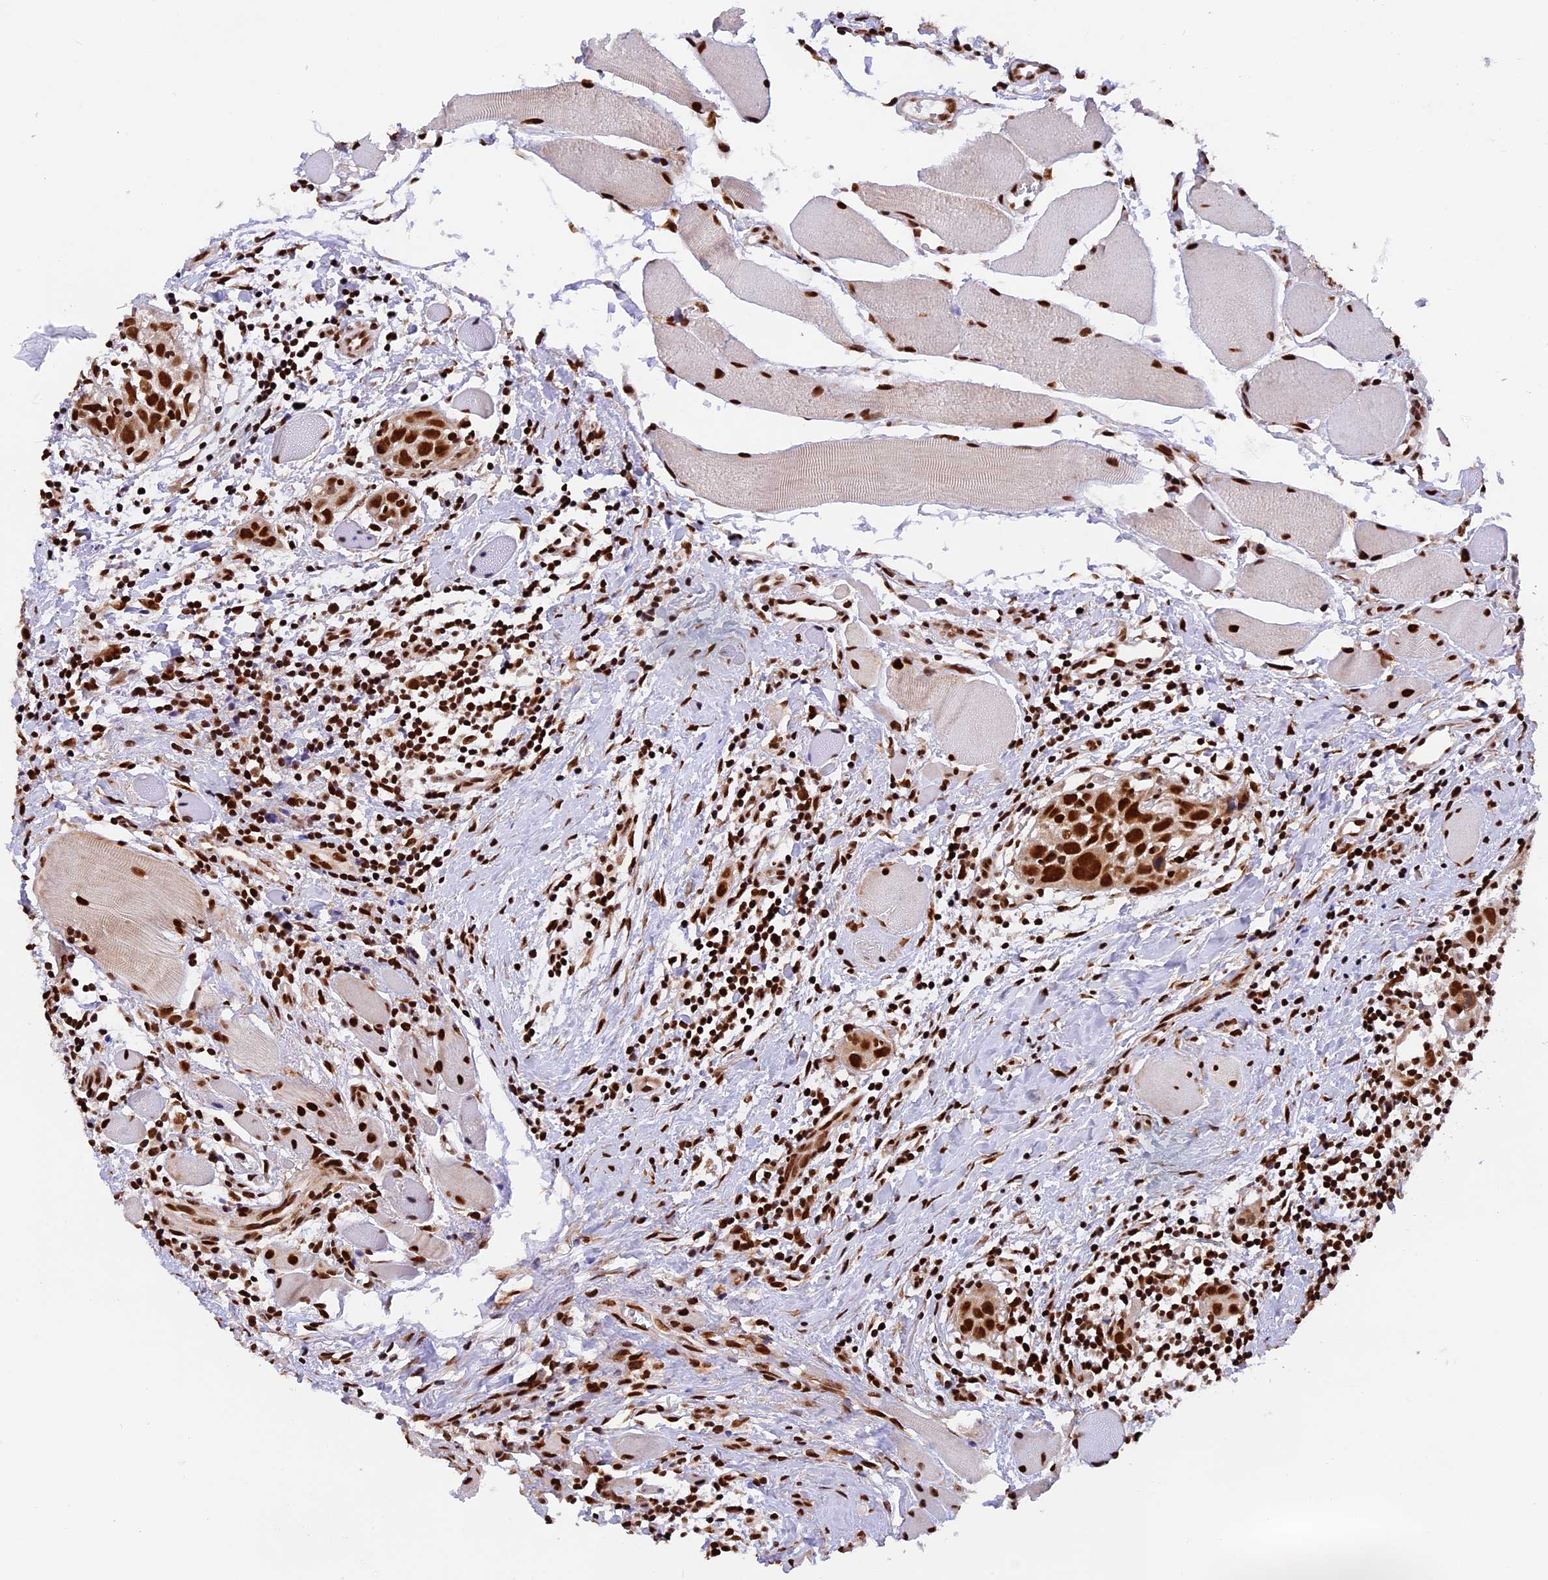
{"staining": {"intensity": "strong", "quantity": ">75%", "location": "nuclear"}, "tissue": "head and neck cancer", "cell_type": "Tumor cells", "image_type": "cancer", "snomed": [{"axis": "morphology", "description": "Squamous cell carcinoma, NOS"}, {"axis": "topography", "description": "Oral tissue"}, {"axis": "topography", "description": "Head-Neck"}], "caption": "Immunohistochemical staining of human head and neck cancer displays high levels of strong nuclear protein staining in about >75% of tumor cells.", "gene": "RAMAC", "patient": {"sex": "female", "age": 50}}